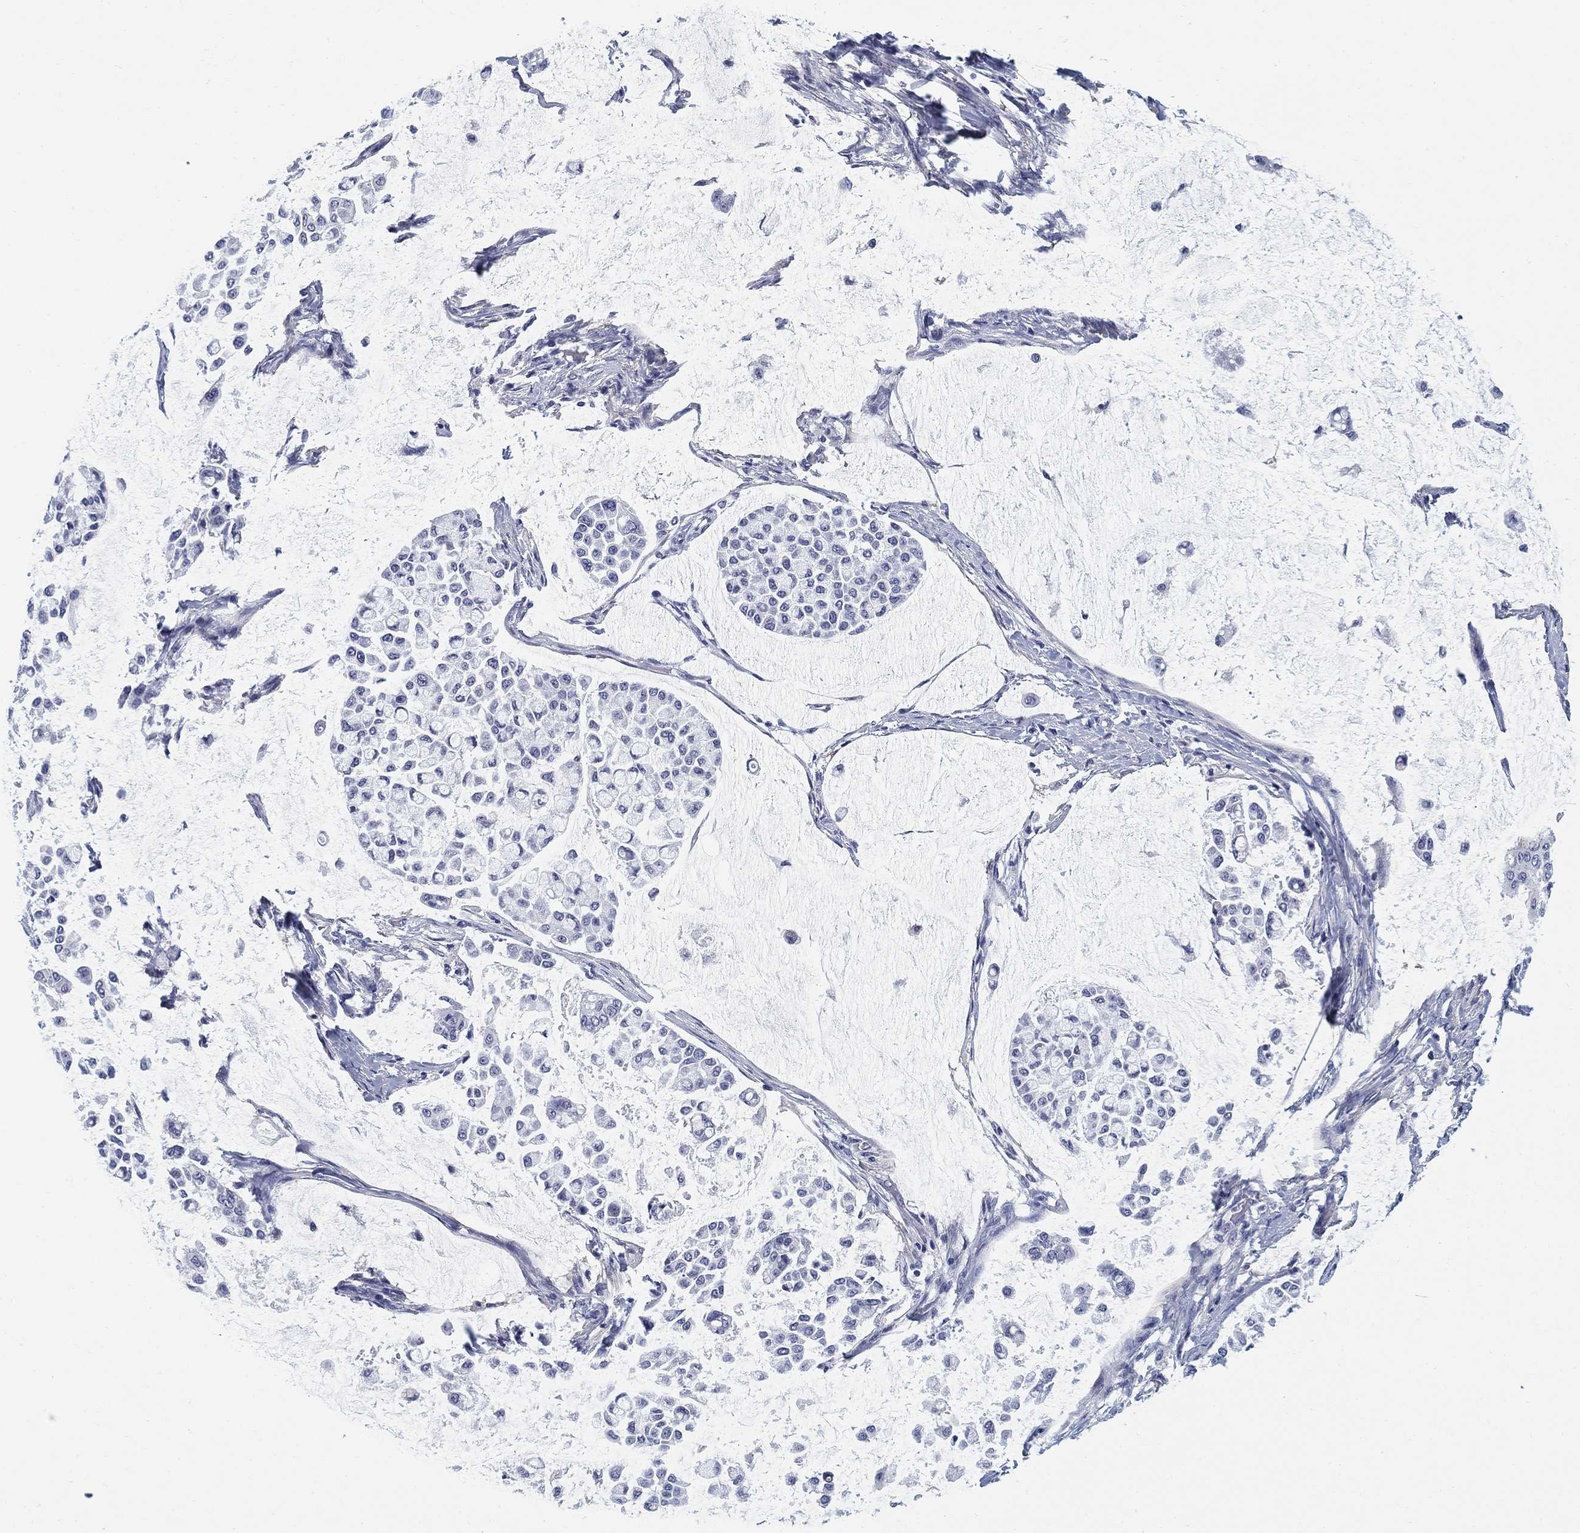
{"staining": {"intensity": "negative", "quantity": "none", "location": "none"}, "tissue": "stomach cancer", "cell_type": "Tumor cells", "image_type": "cancer", "snomed": [{"axis": "morphology", "description": "Adenocarcinoma, NOS"}, {"axis": "topography", "description": "Stomach"}], "caption": "Immunohistochemistry (IHC) of stomach cancer (adenocarcinoma) demonstrates no expression in tumor cells.", "gene": "CLUL1", "patient": {"sex": "male", "age": 82}}